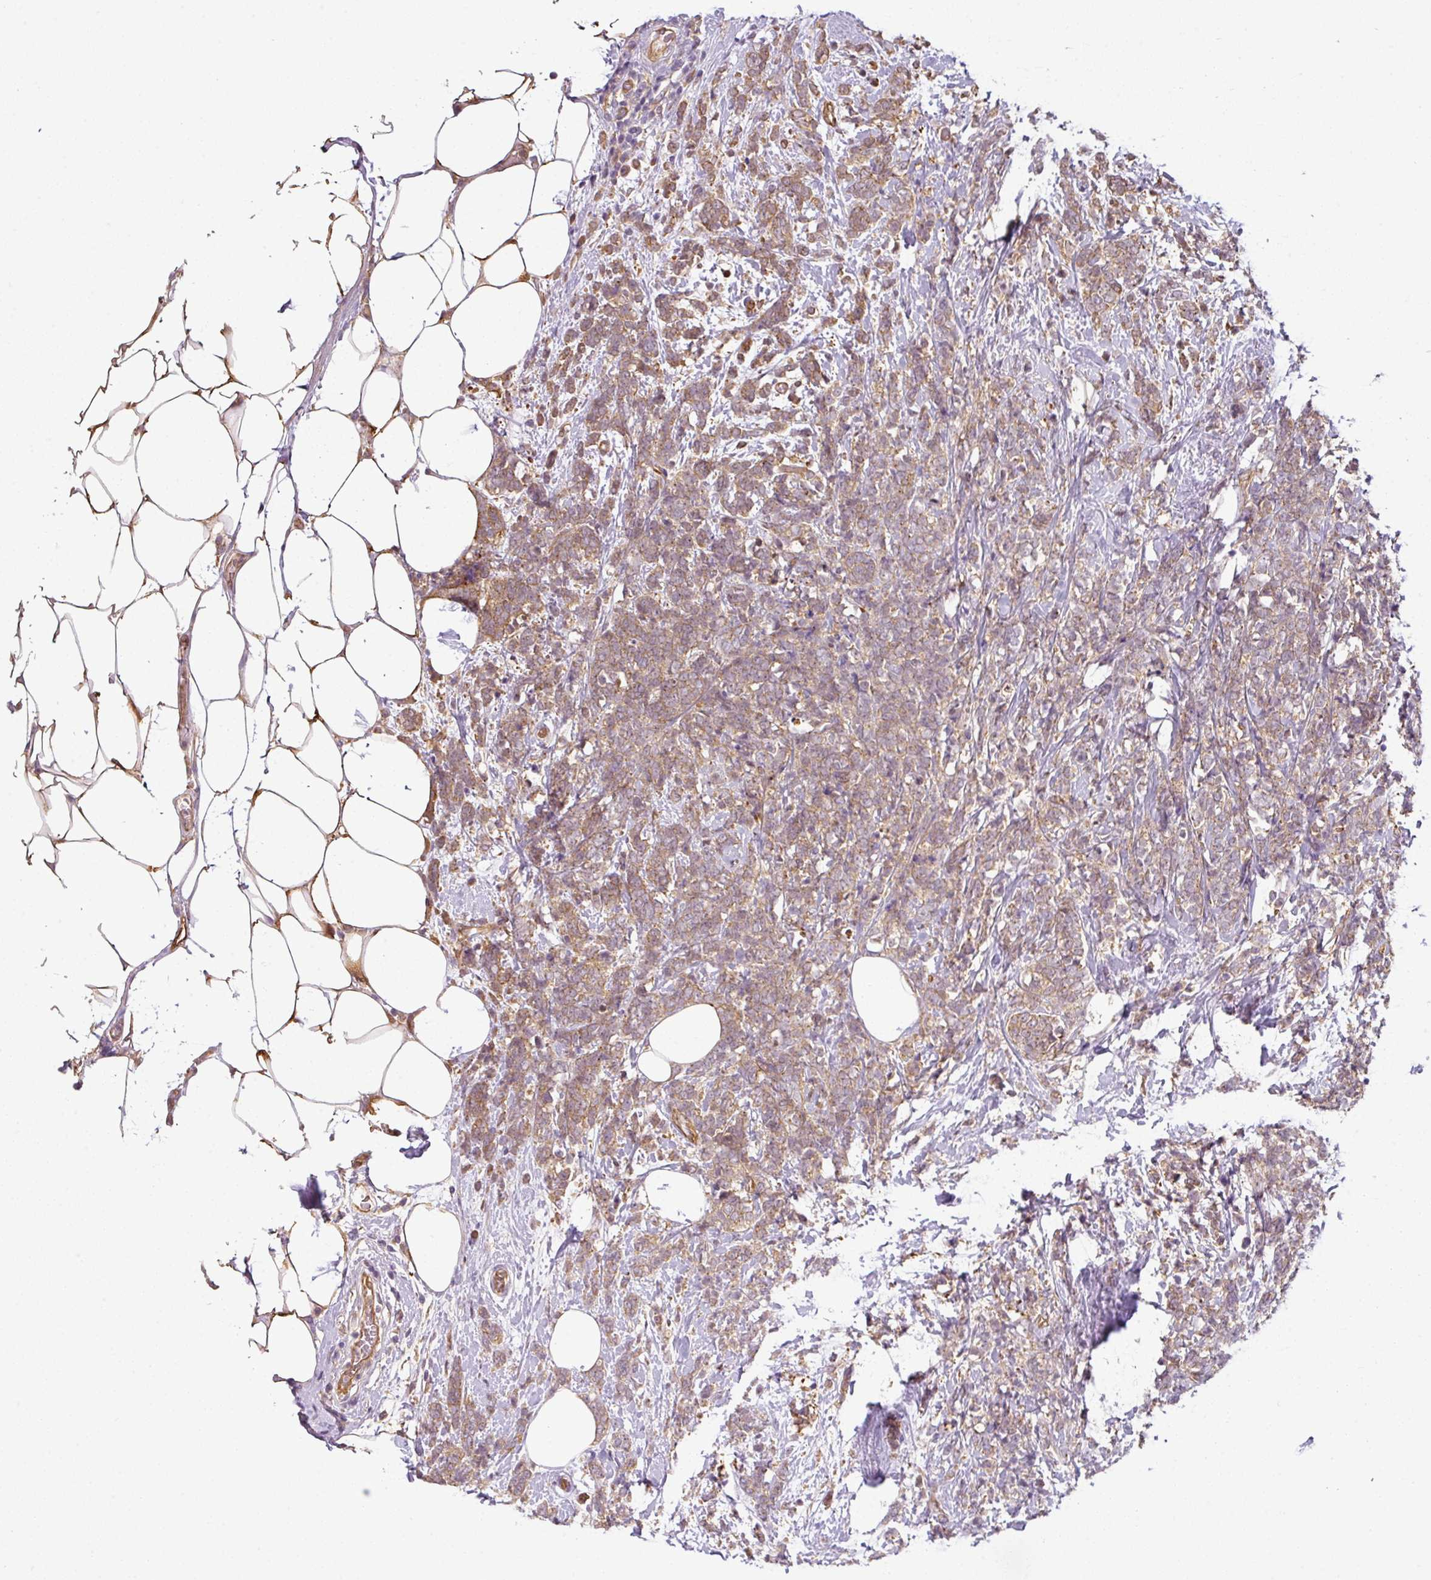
{"staining": {"intensity": "weak", "quantity": "25%-75%", "location": "cytoplasmic/membranous"}, "tissue": "breast cancer", "cell_type": "Tumor cells", "image_type": "cancer", "snomed": [{"axis": "morphology", "description": "Lobular carcinoma"}, {"axis": "topography", "description": "Breast"}], "caption": "DAB immunohistochemical staining of human breast cancer (lobular carcinoma) reveals weak cytoplasmic/membranous protein positivity in approximately 25%-75% of tumor cells.", "gene": "ANKRD18A", "patient": {"sex": "female", "age": 58}}